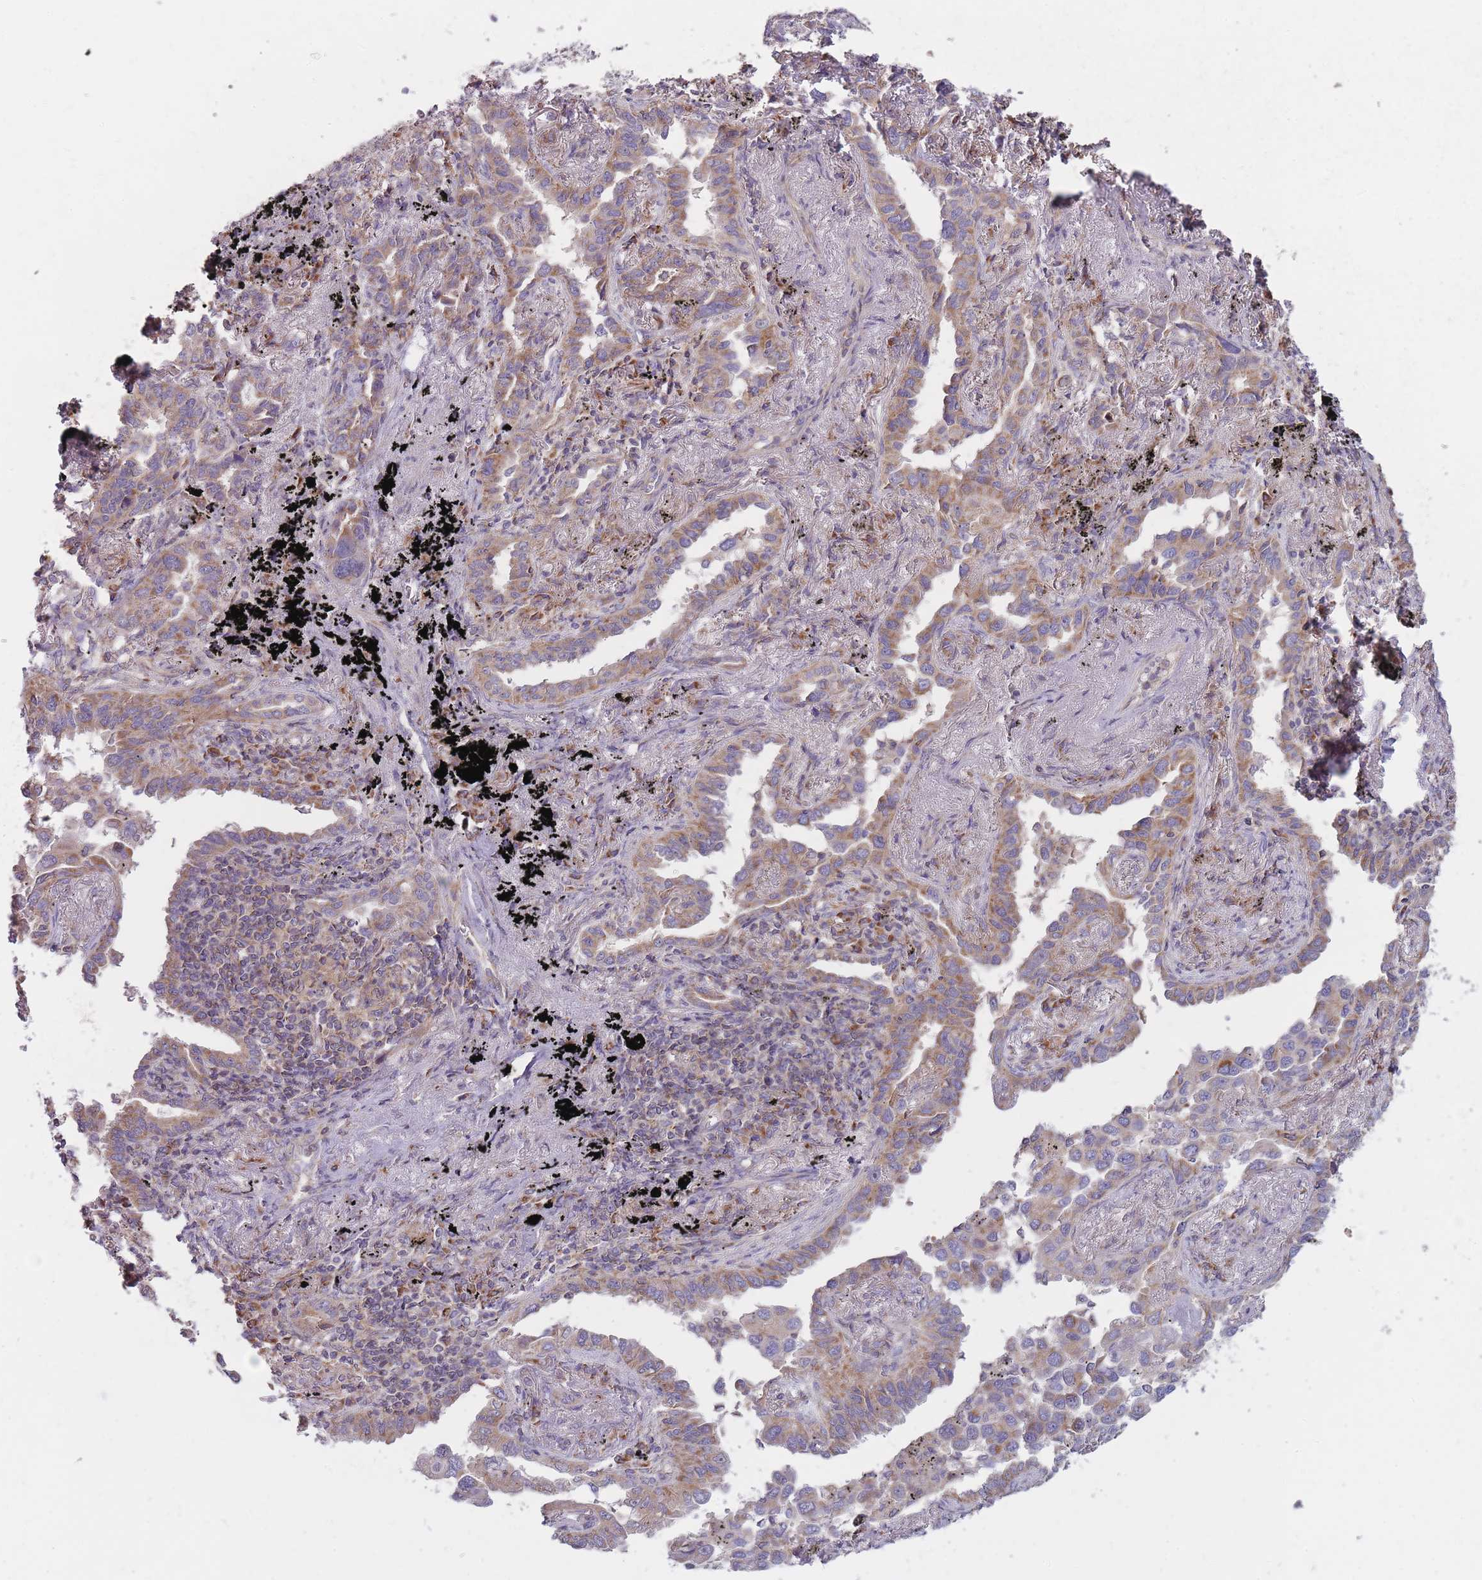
{"staining": {"intensity": "moderate", "quantity": ">75%", "location": "cytoplasmic/membranous"}, "tissue": "lung cancer", "cell_type": "Tumor cells", "image_type": "cancer", "snomed": [{"axis": "morphology", "description": "Adenocarcinoma, NOS"}, {"axis": "topography", "description": "Lung"}], "caption": "Protein staining demonstrates moderate cytoplasmic/membranous expression in approximately >75% of tumor cells in adenocarcinoma (lung).", "gene": "NDUFA9", "patient": {"sex": "male", "age": 67}}